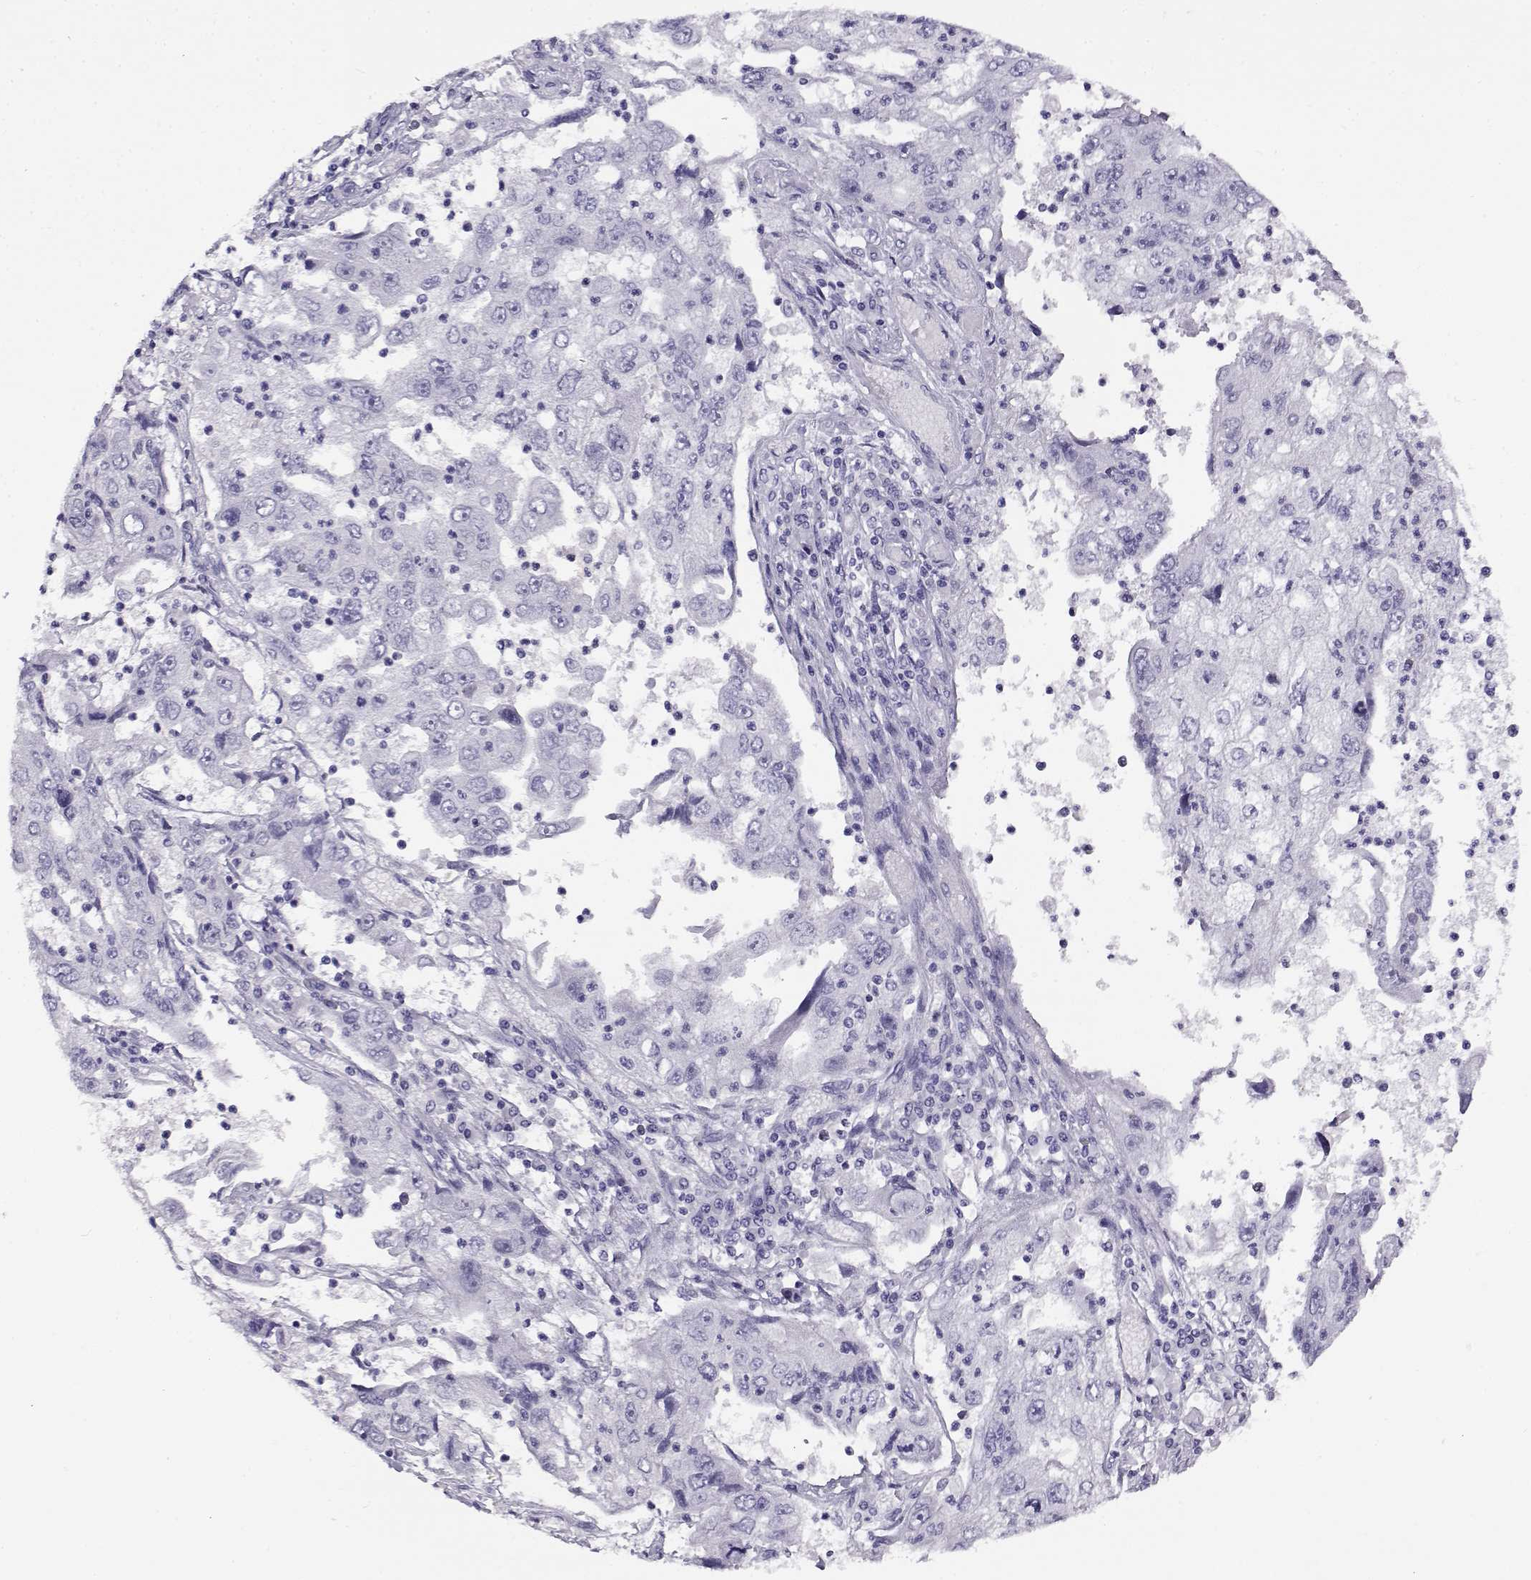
{"staining": {"intensity": "negative", "quantity": "none", "location": "none"}, "tissue": "cervical cancer", "cell_type": "Tumor cells", "image_type": "cancer", "snomed": [{"axis": "morphology", "description": "Squamous cell carcinoma, NOS"}, {"axis": "topography", "description": "Cervix"}], "caption": "The immunohistochemistry micrograph has no significant positivity in tumor cells of cervical cancer tissue.", "gene": "RHOXF2", "patient": {"sex": "female", "age": 36}}